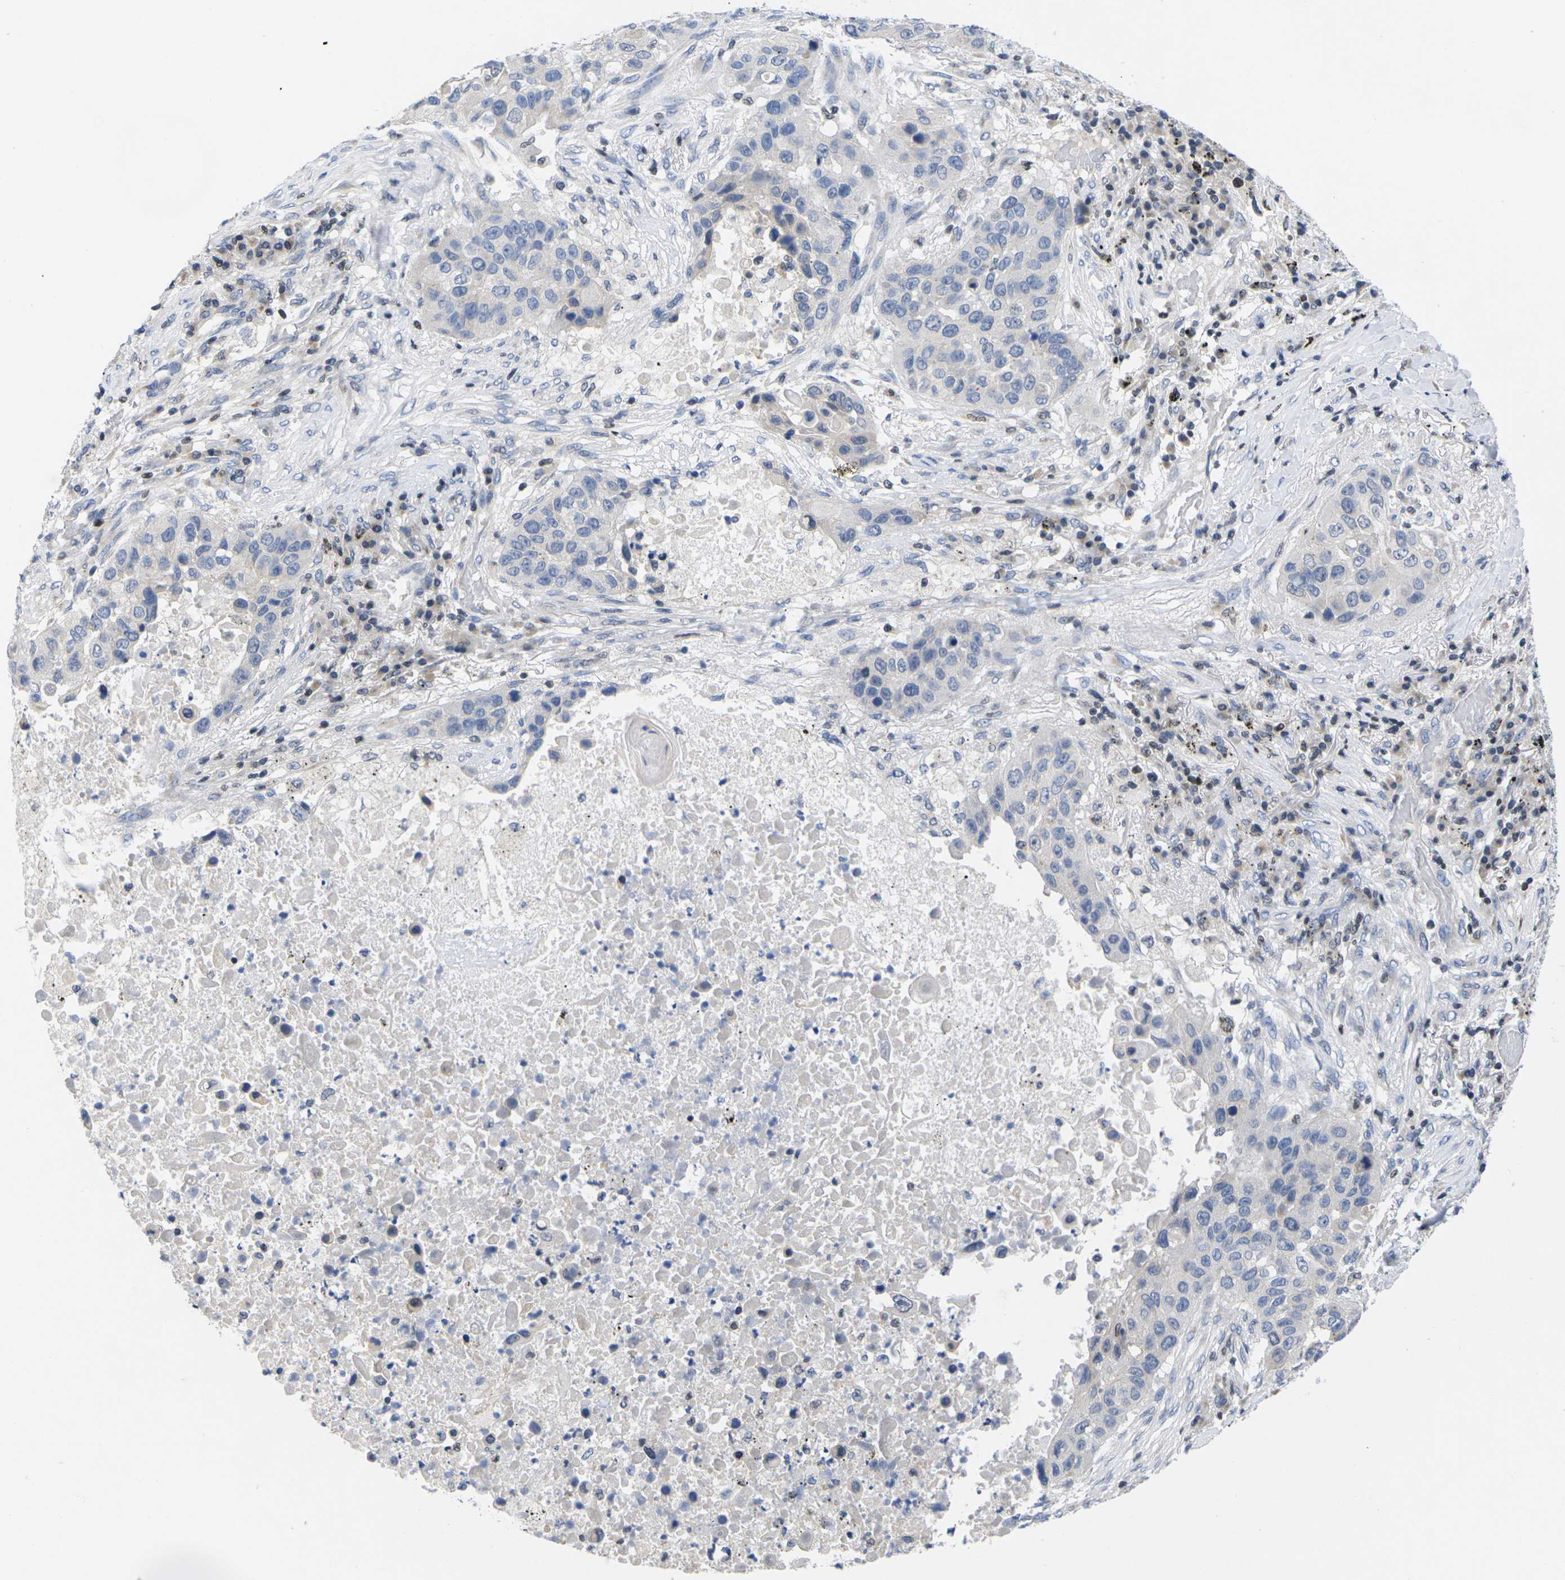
{"staining": {"intensity": "negative", "quantity": "none", "location": "none"}, "tissue": "lung cancer", "cell_type": "Tumor cells", "image_type": "cancer", "snomed": [{"axis": "morphology", "description": "Squamous cell carcinoma, NOS"}, {"axis": "topography", "description": "Lung"}], "caption": "Tumor cells show no significant protein expression in lung squamous cell carcinoma. (DAB (3,3'-diaminobenzidine) immunohistochemistry (IHC) with hematoxylin counter stain).", "gene": "IKZF1", "patient": {"sex": "male", "age": 57}}